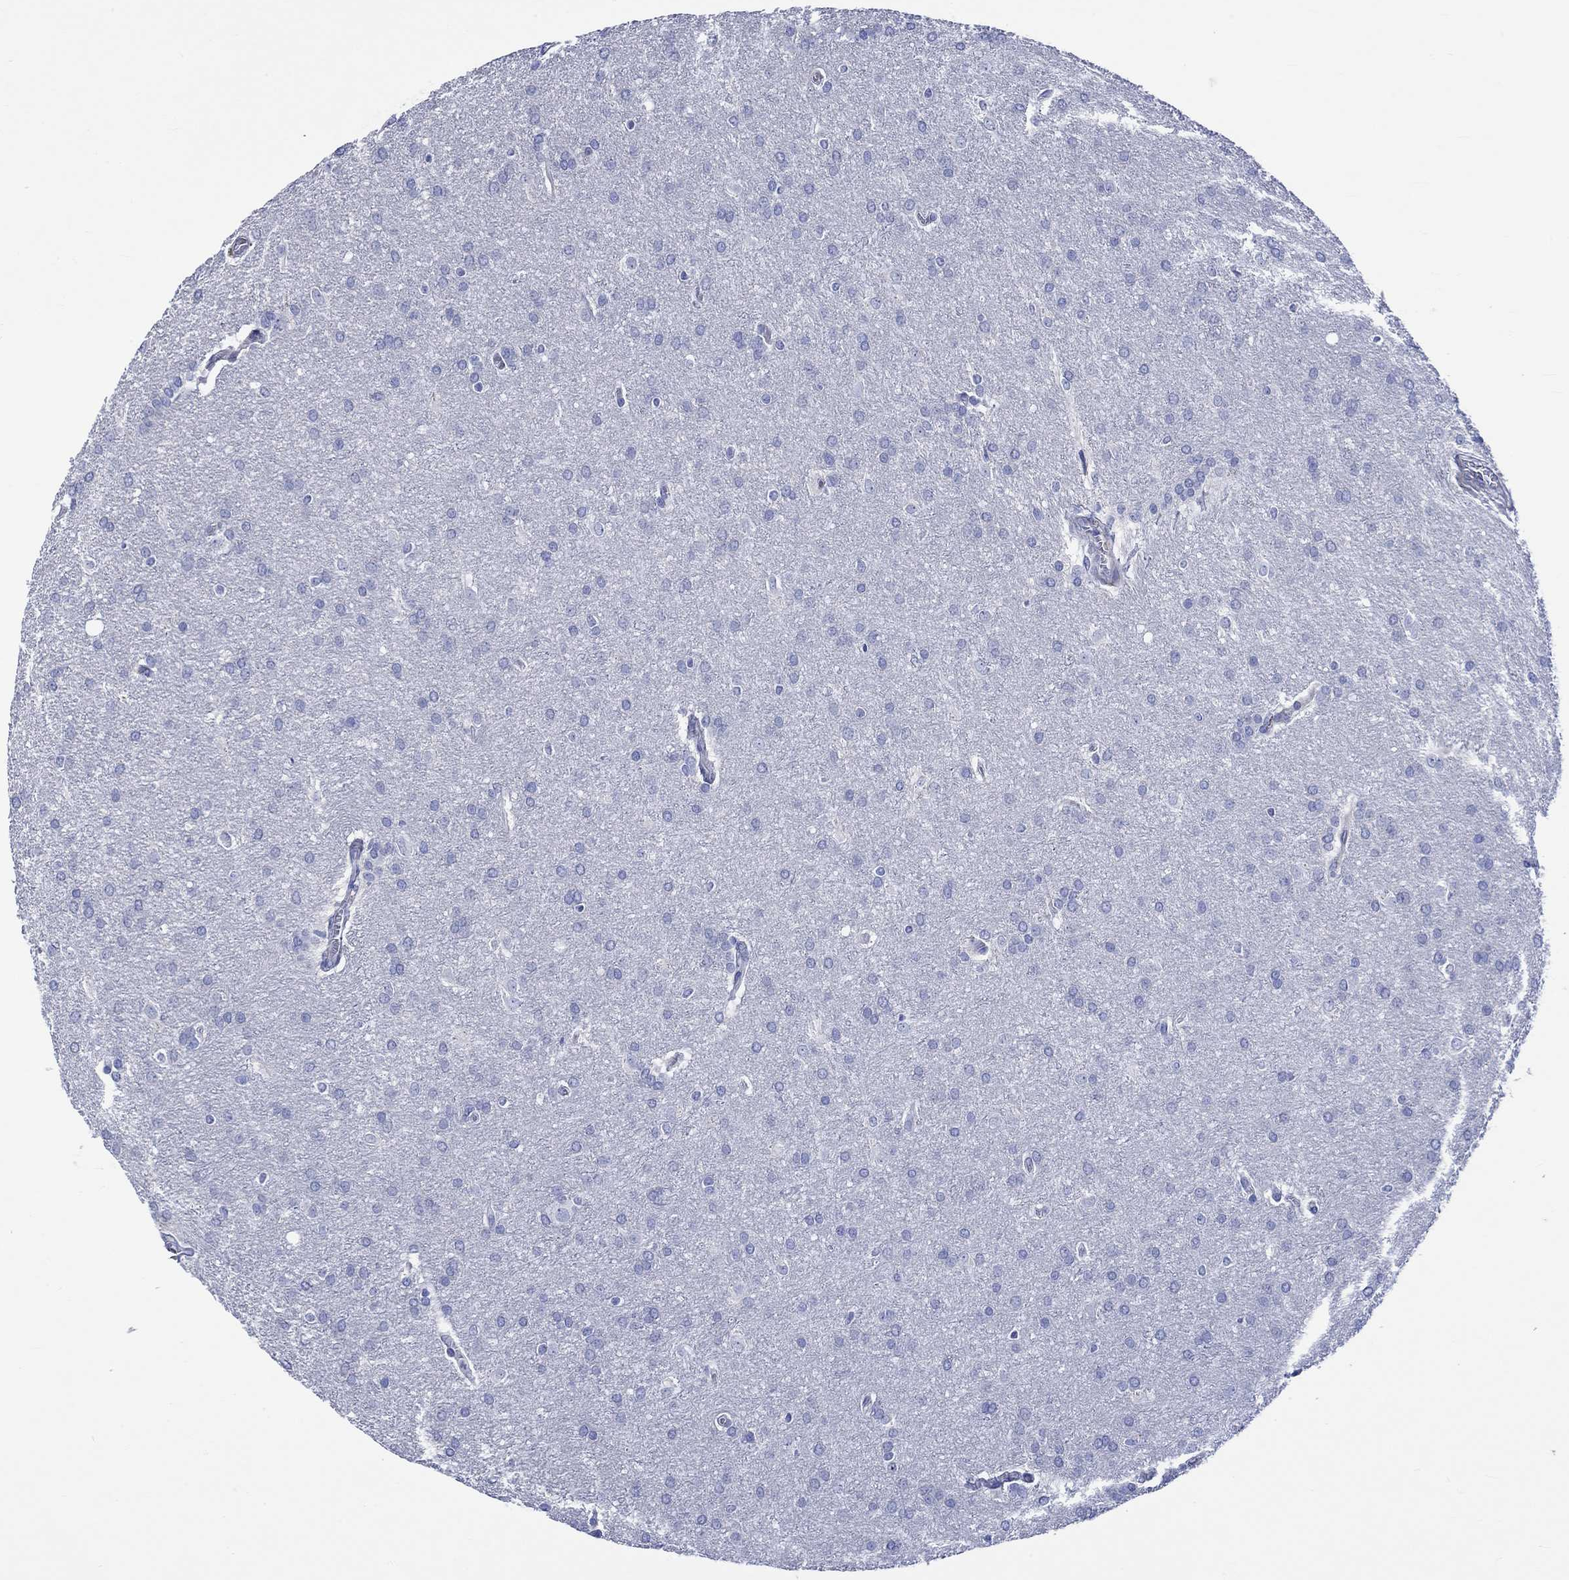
{"staining": {"intensity": "negative", "quantity": "none", "location": "none"}, "tissue": "glioma", "cell_type": "Tumor cells", "image_type": "cancer", "snomed": [{"axis": "morphology", "description": "Glioma, malignant, Low grade"}, {"axis": "topography", "description": "Brain"}], "caption": "IHC histopathology image of neoplastic tissue: human glioma stained with DAB exhibits no significant protein expression in tumor cells.", "gene": "HARBI1", "patient": {"sex": "female", "age": 32}}